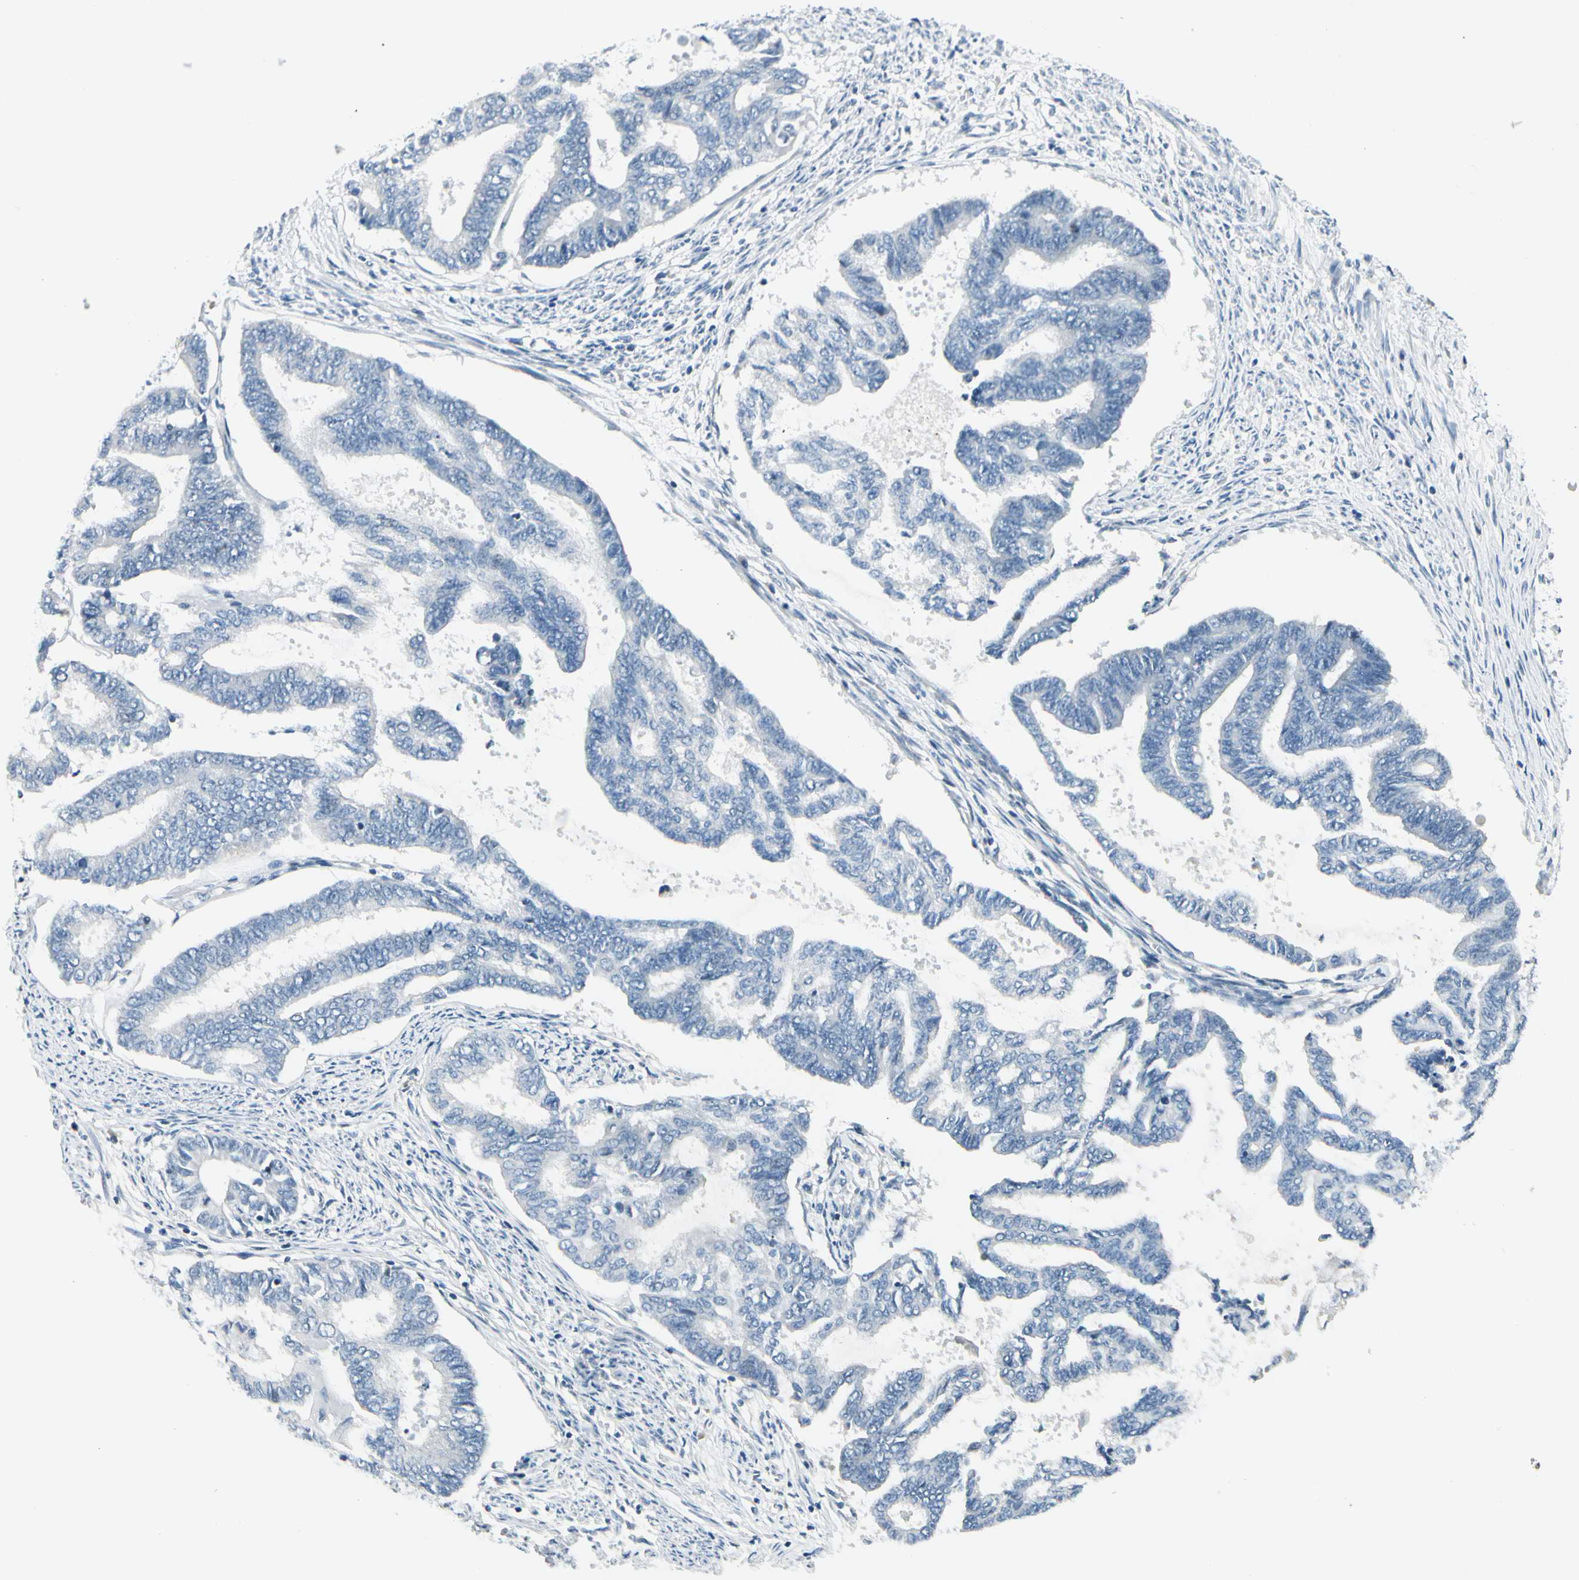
{"staining": {"intensity": "negative", "quantity": "none", "location": "none"}, "tissue": "endometrial cancer", "cell_type": "Tumor cells", "image_type": "cancer", "snomed": [{"axis": "morphology", "description": "Adenocarcinoma, NOS"}, {"axis": "topography", "description": "Endometrium"}], "caption": "Immunohistochemistry photomicrograph of human endometrial cancer stained for a protein (brown), which shows no expression in tumor cells.", "gene": "ZSCAN1", "patient": {"sex": "female", "age": 86}}